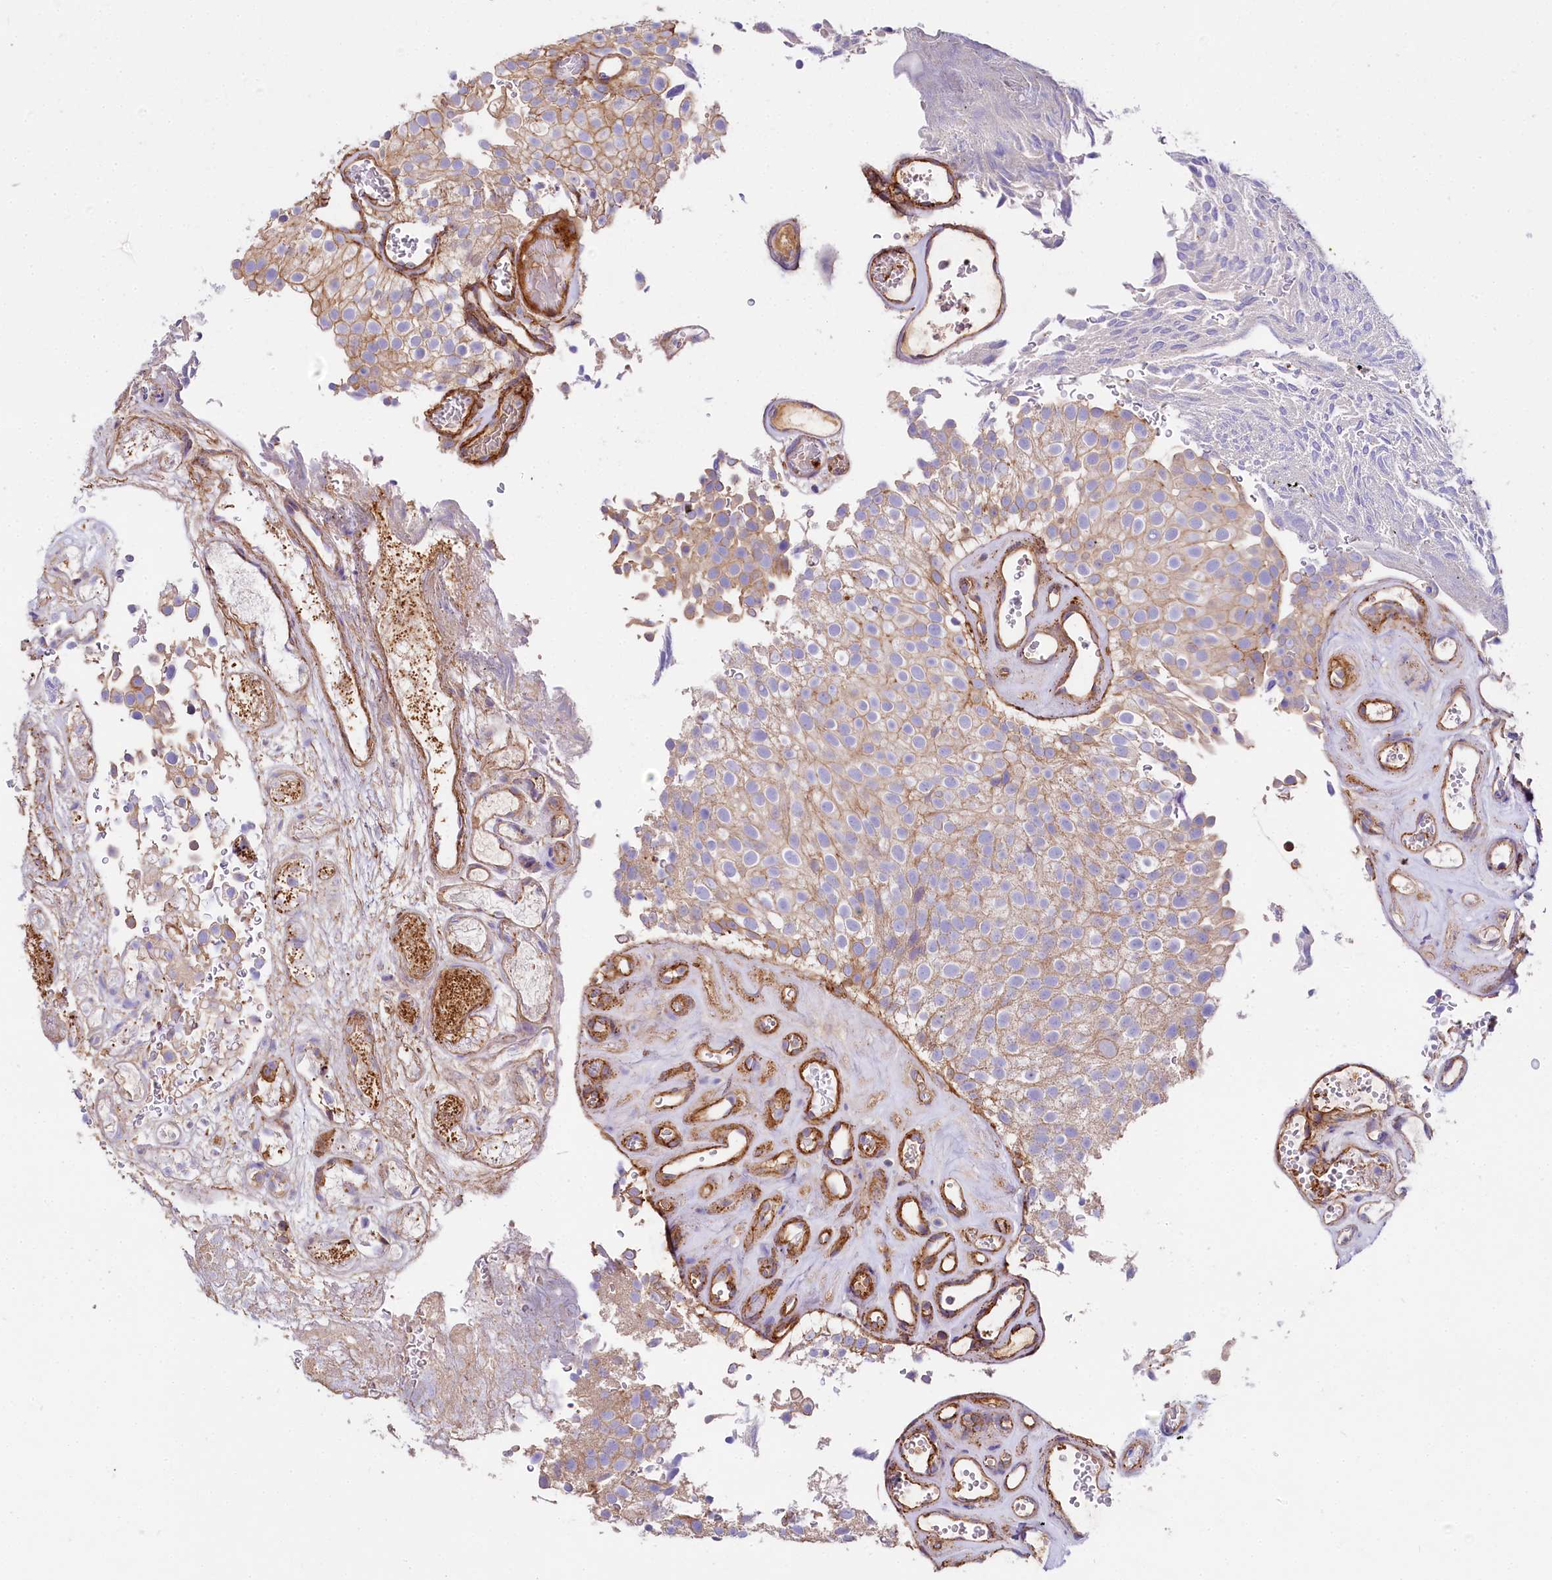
{"staining": {"intensity": "weak", "quantity": "25%-75%", "location": "cytoplasmic/membranous"}, "tissue": "urothelial cancer", "cell_type": "Tumor cells", "image_type": "cancer", "snomed": [{"axis": "morphology", "description": "Urothelial carcinoma, Low grade"}, {"axis": "topography", "description": "Urinary bladder"}], "caption": "A brown stain highlights weak cytoplasmic/membranous staining of a protein in human urothelial carcinoma (low-grade) tumor cells.", "gene": "FCHSD2", "patient": {"sex": "male", "age": 78}}